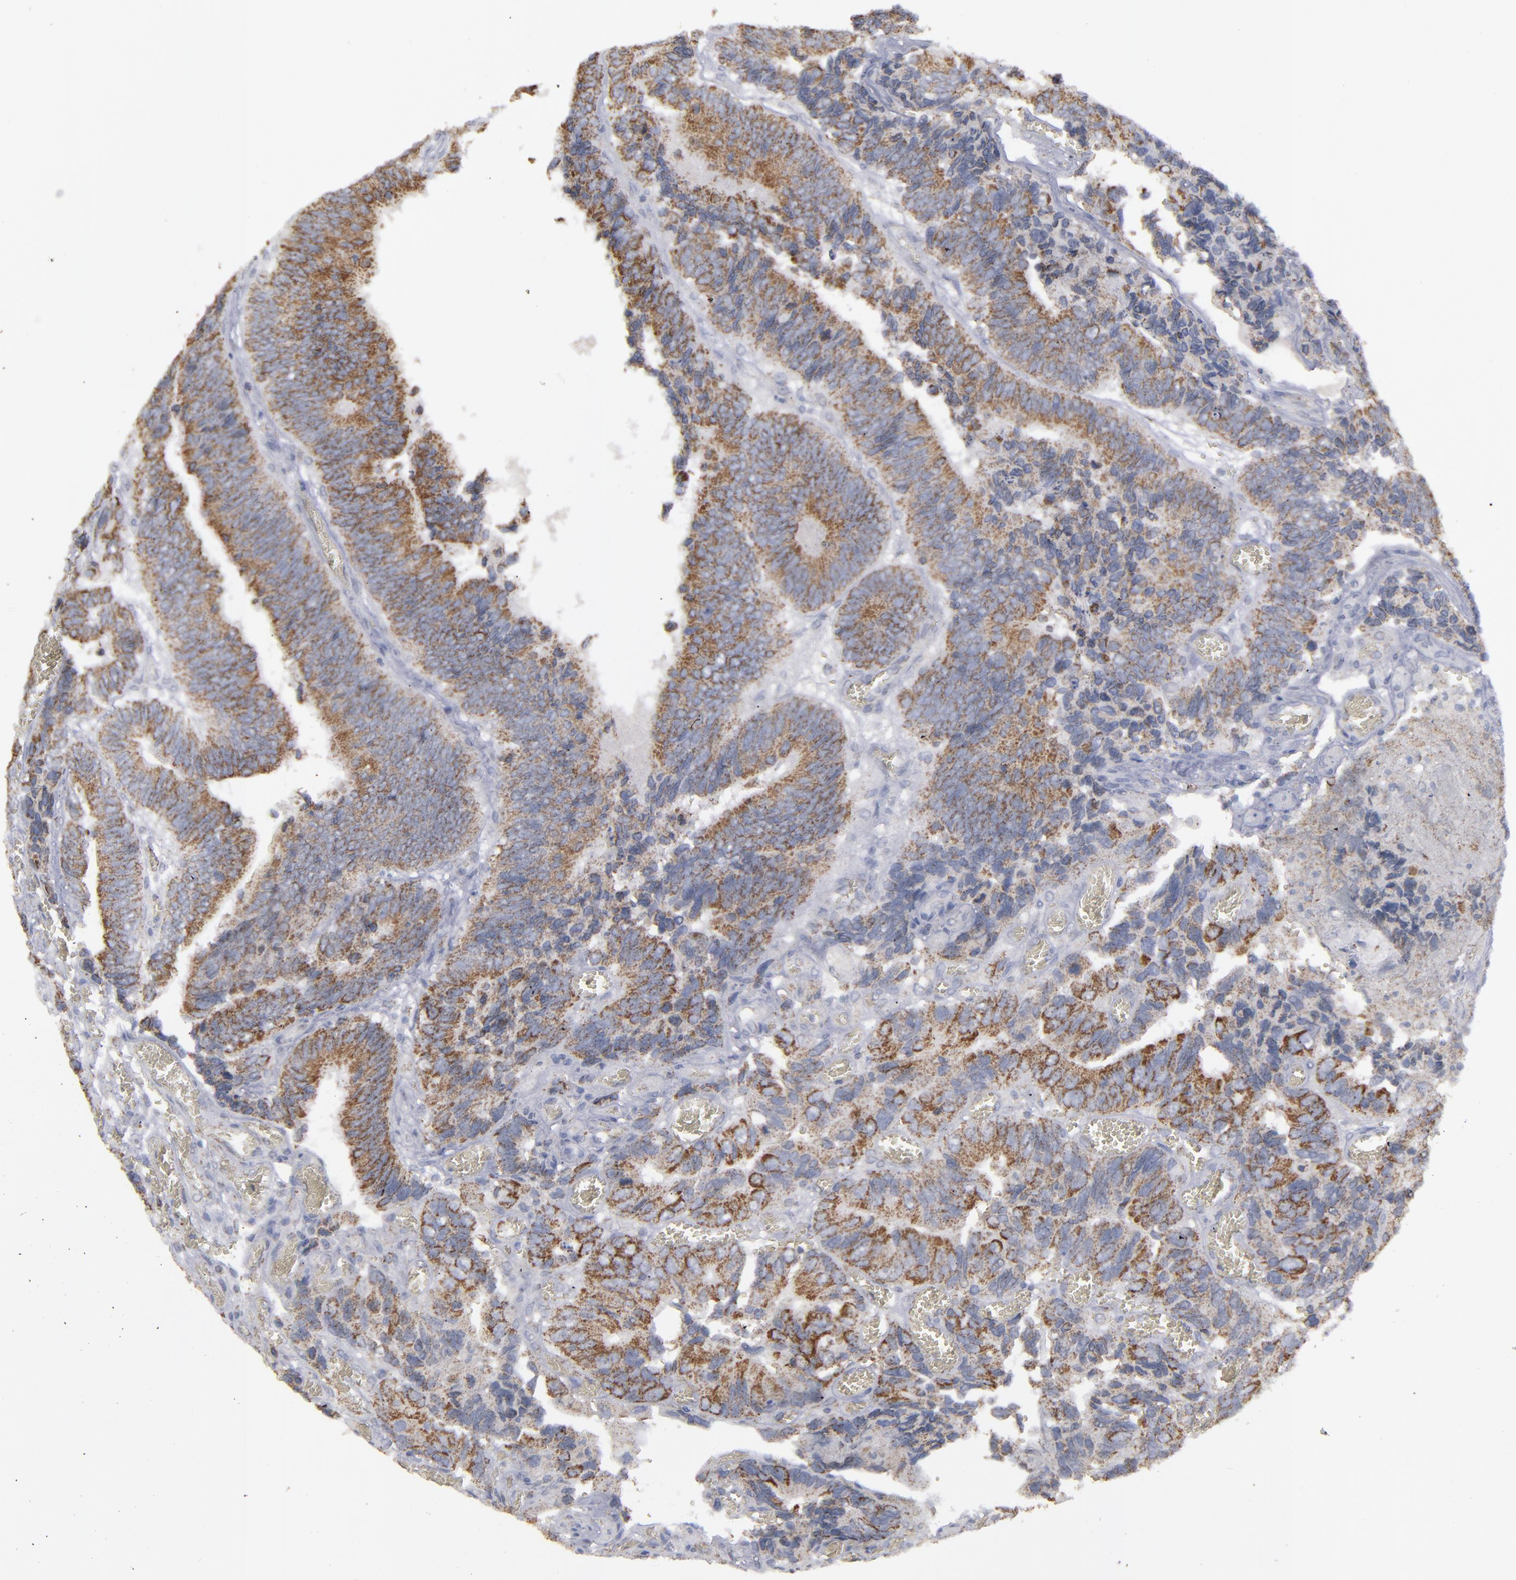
{"staining": {"intensity": "moderate", "quantity": ">75%", "location": "cytoplasmic/membranous"}, "tissue": "colorectal cancer", "cell_type": "Tumor cells", "image_type": "cancer", "snomed": [{"axis": "morphology", "description": "Adenocarcinoma, NOS"}, {"axis": "topography", "description": "Colon"}], "caption": "Tumor cells exhibit medium levels of moderate cytoplasmic/membranous staining in about >75% of cells in human colorectal adenocarcinoma.", "gene": "MYOM2", "patient": {"sex": "male", "age": 72}}